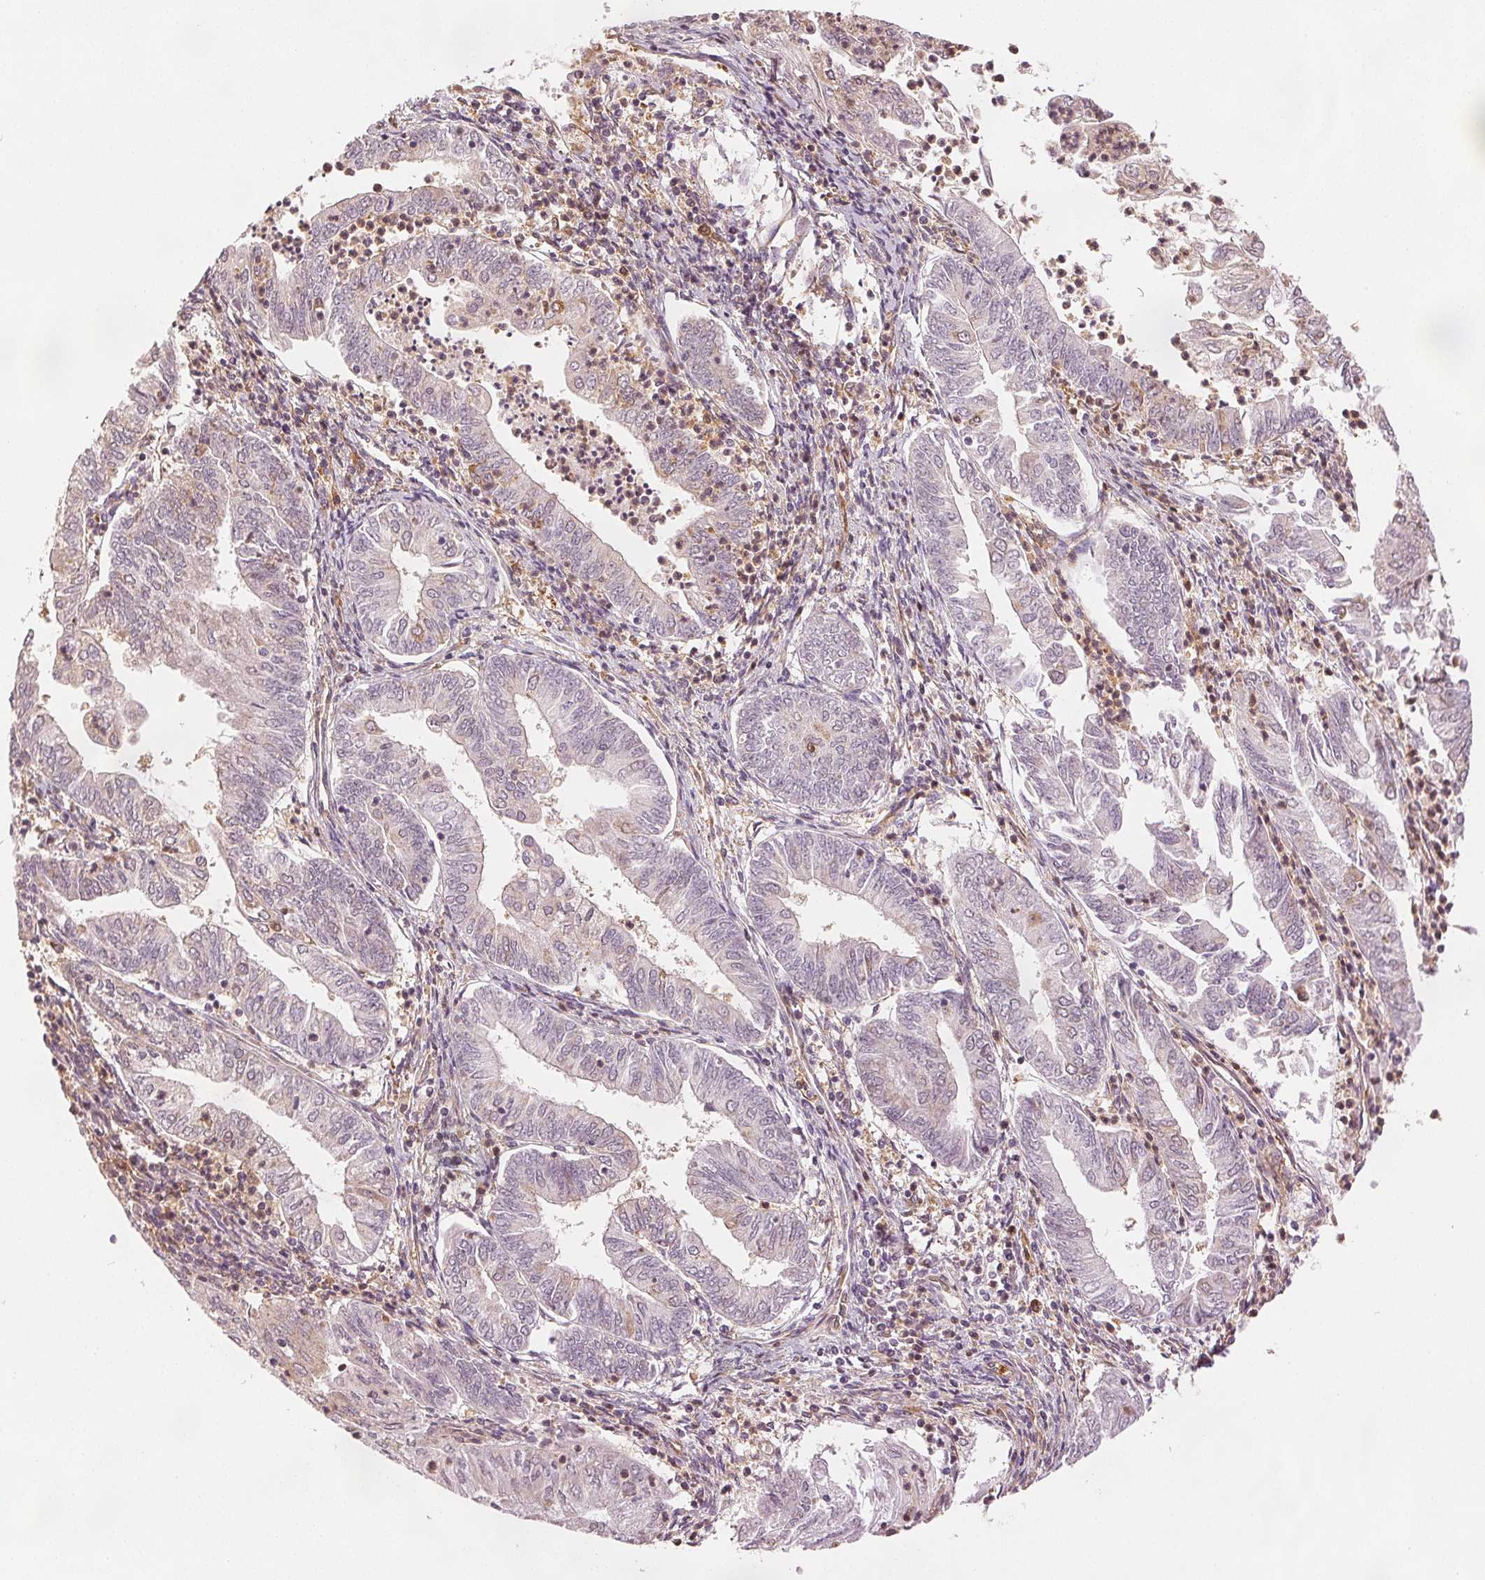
{"staining": {"intensity": "weak", "quantity": "<25%", "location": "cytoplasmic/membranous"}, "tissue": "endometrial cancer", "cell_type": "Tumor cells", "image_type": "cancer", "snomed": [{"axis": "morphology", "description": "Adenocarcinoma, NOS"}, {"axis": "topography", "description": "Endometrium"}], "caption": "Immunohistochemical staining of endometrial cancer displays no significant expression in tumor cells.", "gene": "DIAPH2", "patient": {"sex": "female", "age": 55}}